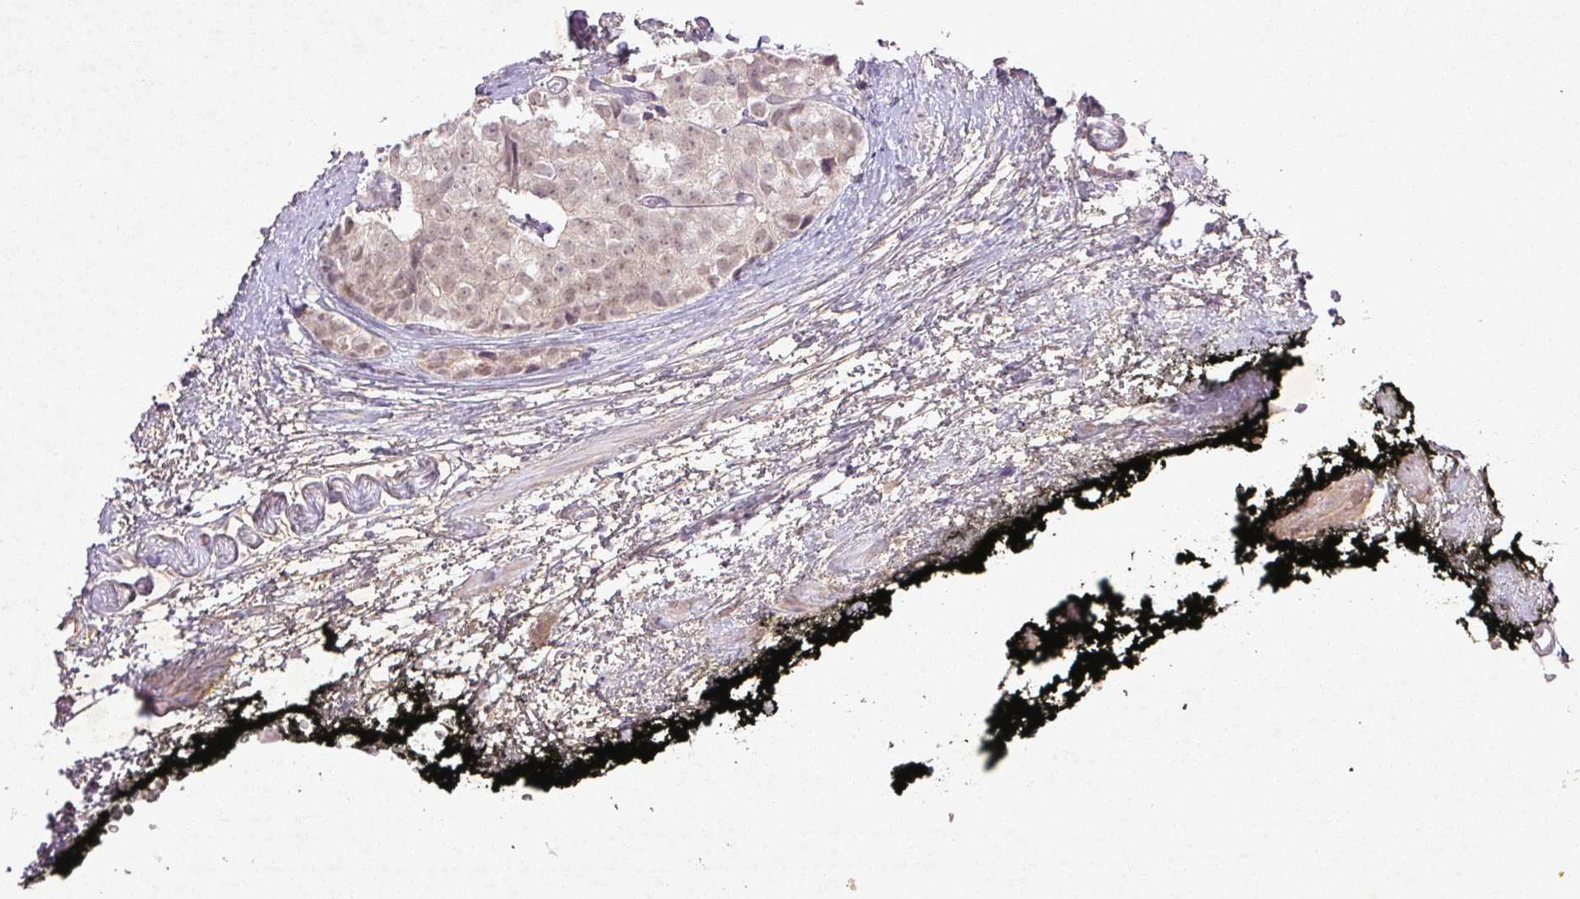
{"staining": {"intensity": "negative", "quantity": "none", "location": "none"}, "tissue": "prostate cancer", "cell_type": "Tumor cells", "image_type": "cancer", "snomed": [{"axis": "morphology", "description": "Adenocarcinoma, High grade"}, {"axis": "topography", "description": "Prostate"}], "caption": "The micrograph demonstrates no staining of tumor cells in prostate adenocarcinoma (high-grade).", "gene": "FAM168B", "patient": {"sex": "male", "age": 71}}